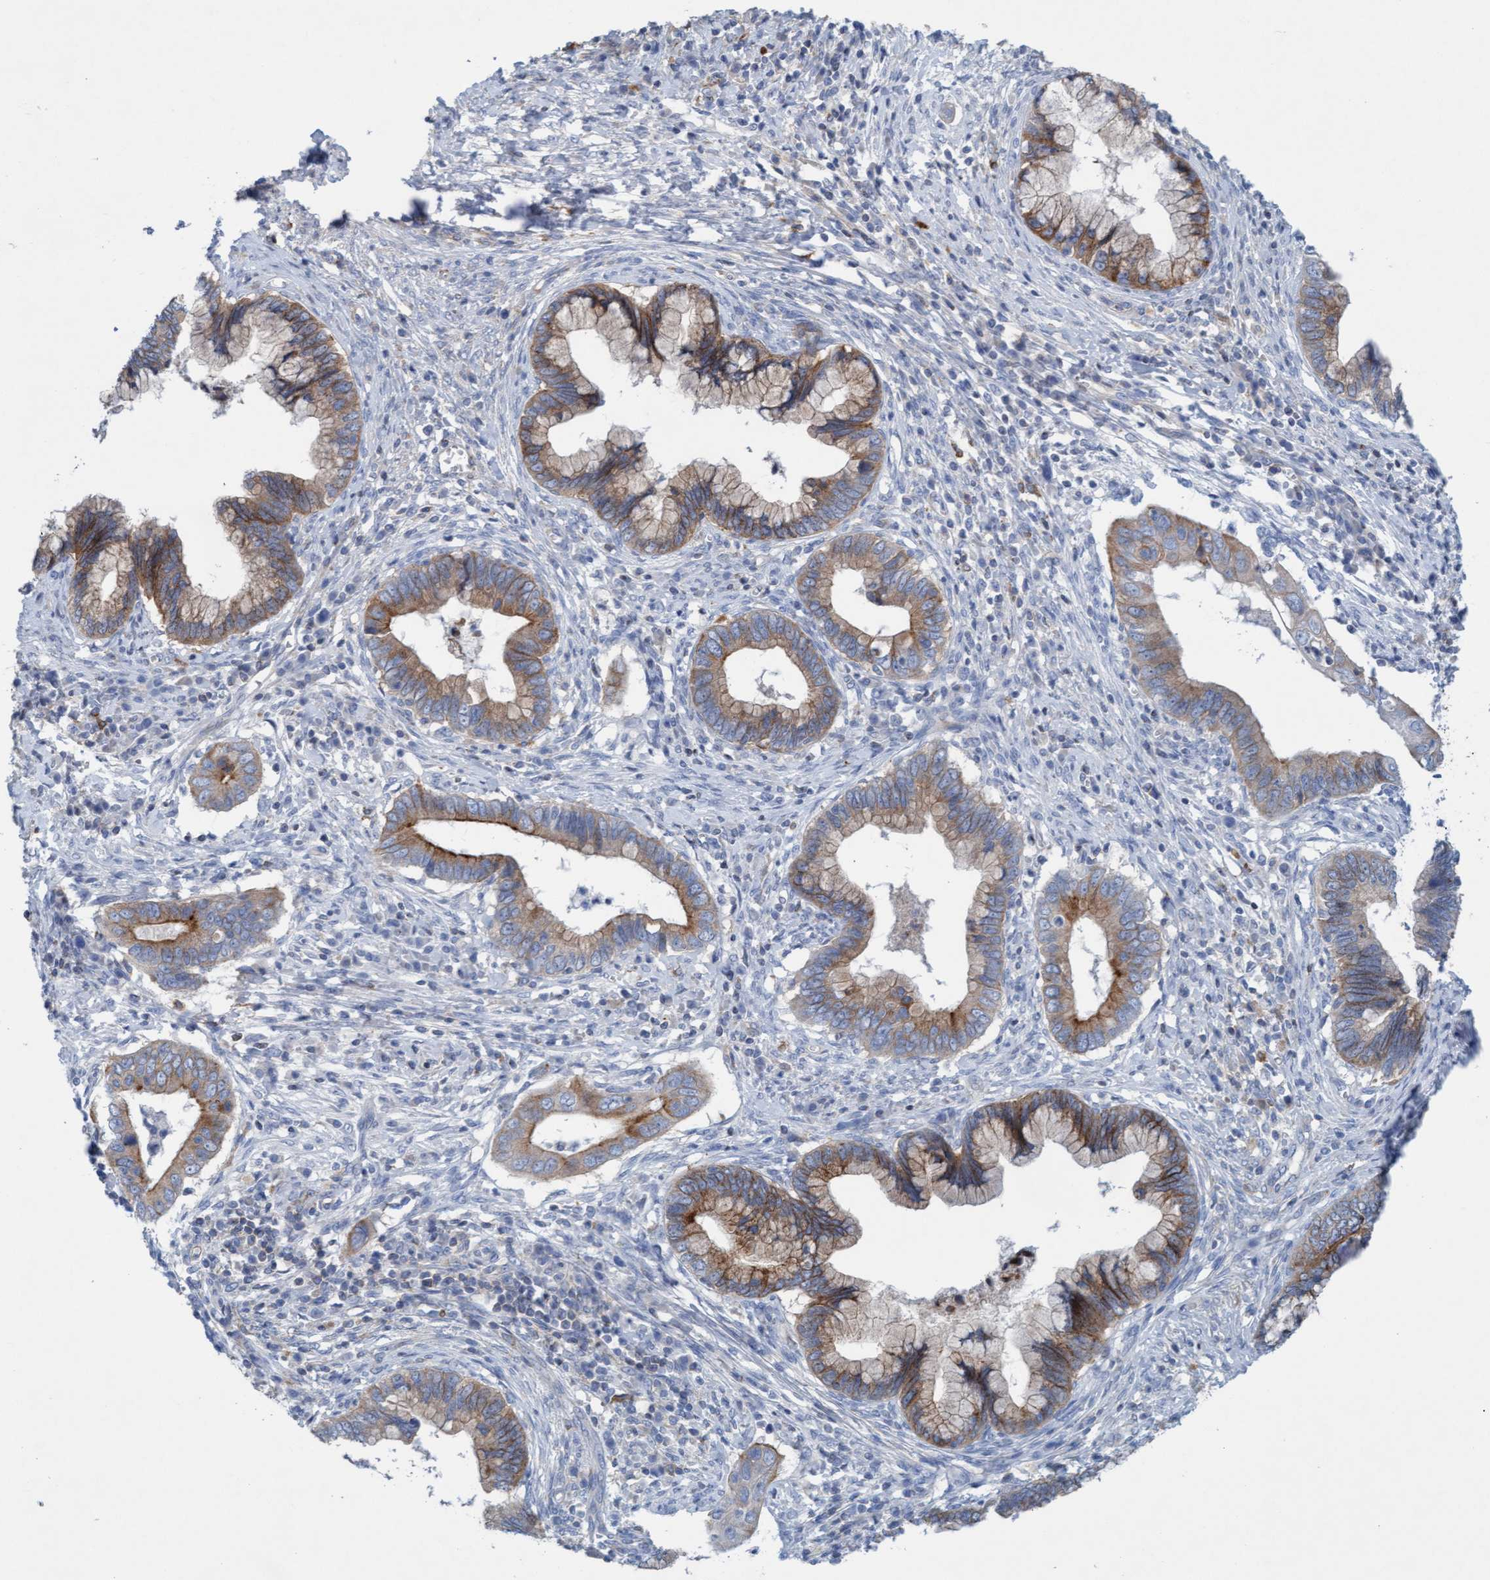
{"staining": {"intensity": "moderate", "quantity": ">75%", "location": "cytoplasmic/membranous"}, "tissue": "cervical cancer", "cell_type": "Tumor cells", "image_type": "cancer", "snomed": [{"axis": "morphology", "description": "Adenocarcinoma, NOS"}, {"axis": "topography", "description": "Cervix"}], "caption": "Moderate cytoplasmic/membranous expression is identified in approximately >75% of tumor cells in adenocarcinoma (cervical).", "gene": "SIGIRR", "patient": {"sex": "female", "age": 44}}